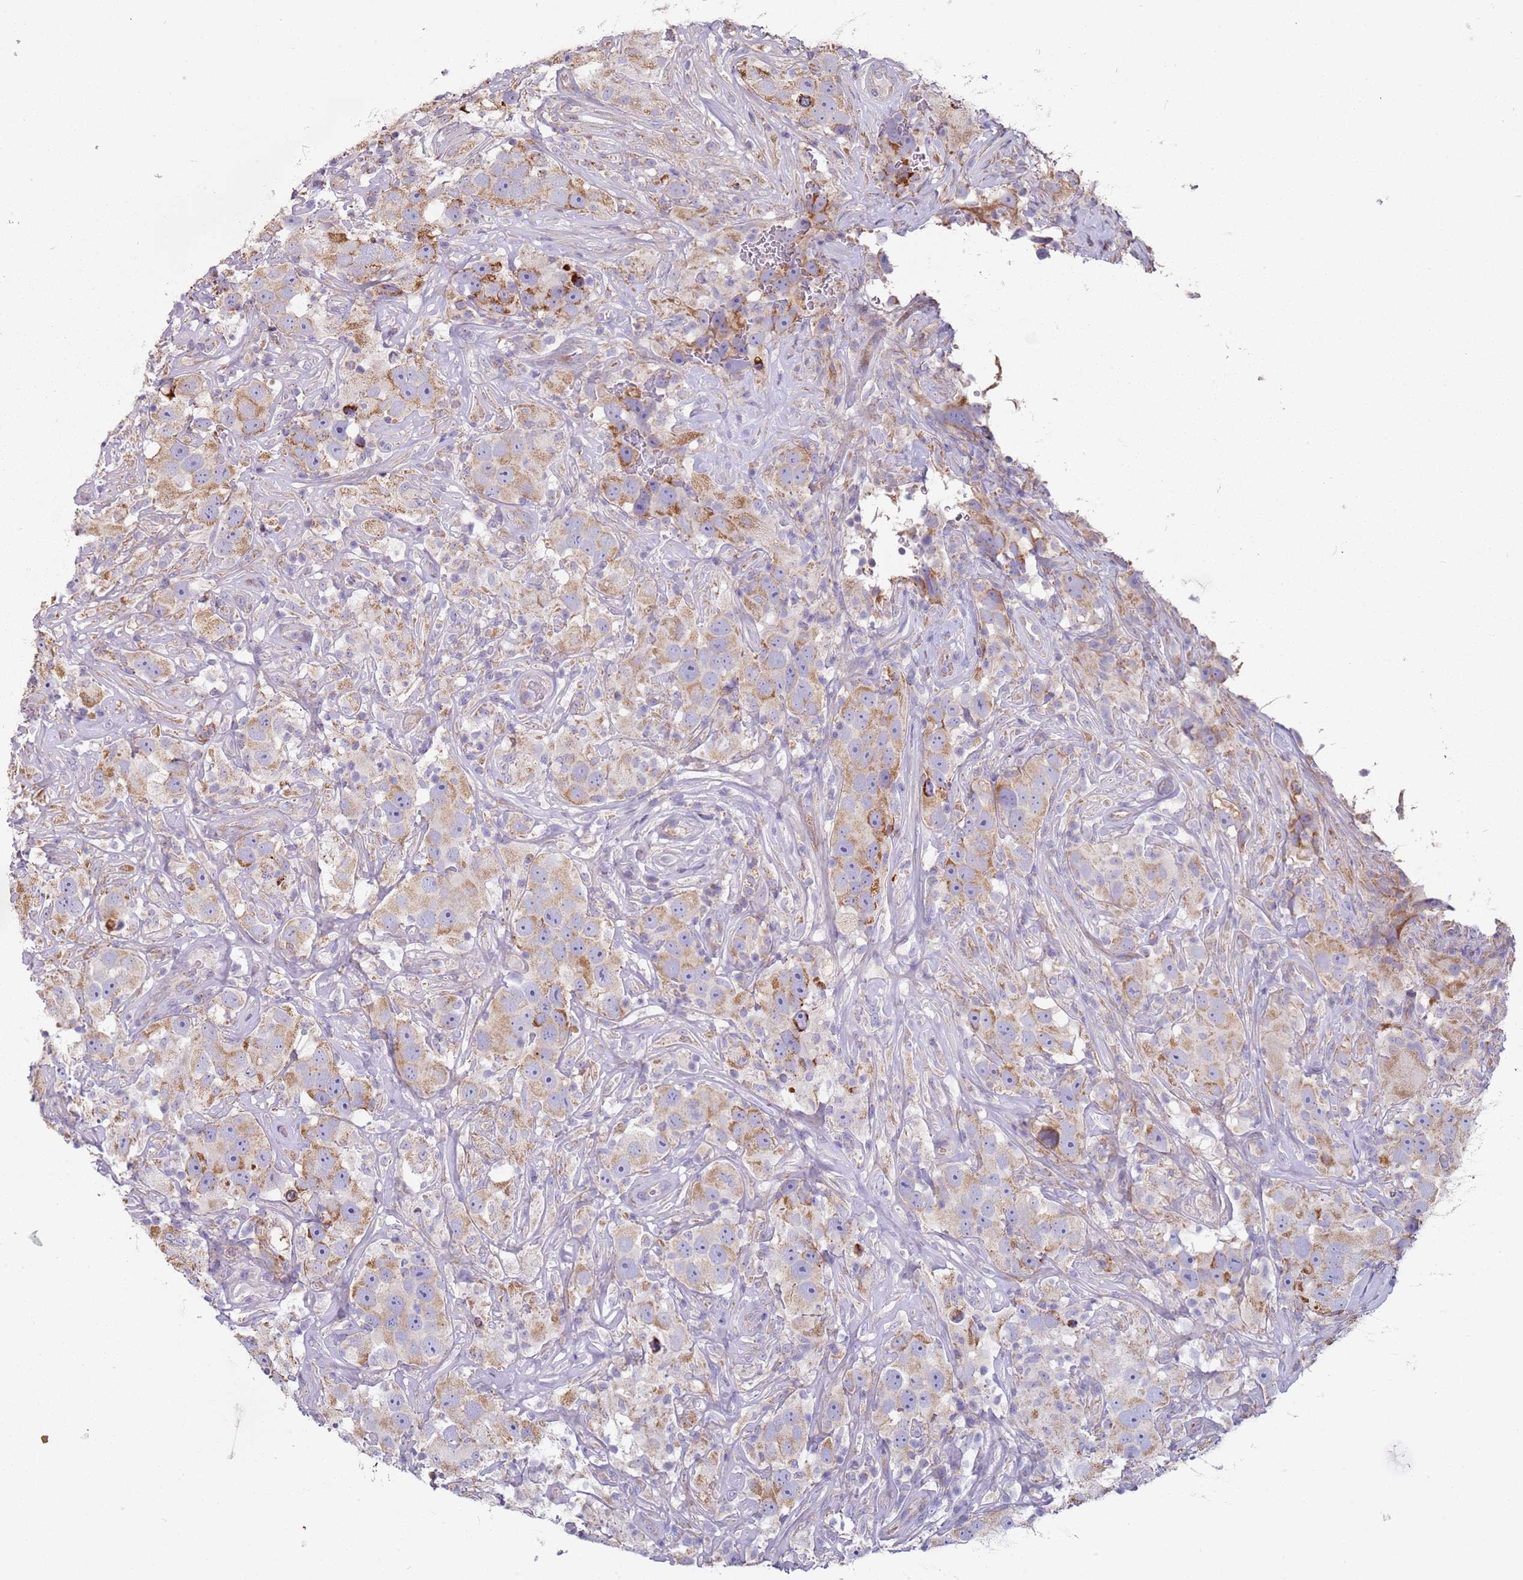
{"staining": {"intensity": "moderate", "quantity": ">75%", "location": "cytoplasmic/membranous"}, "tissue": "testis cancer", "cell_type": "Tumor cells", "image_type": "cancer", "snomed": [{"axis": "morphology", "description": "Seminoma, NOS"}, {"axis": "topography", "description": "Testis"}], "caption": "Immunohistochemistry (IHC) image of human testis cancer stained for a protein (brown), which displays medium levels of moderate cytoplasmic/membranous positivity in about >75% of tumor cells.", "gene": "ALS2", "patient": {"sex": "male", "age": 49}}